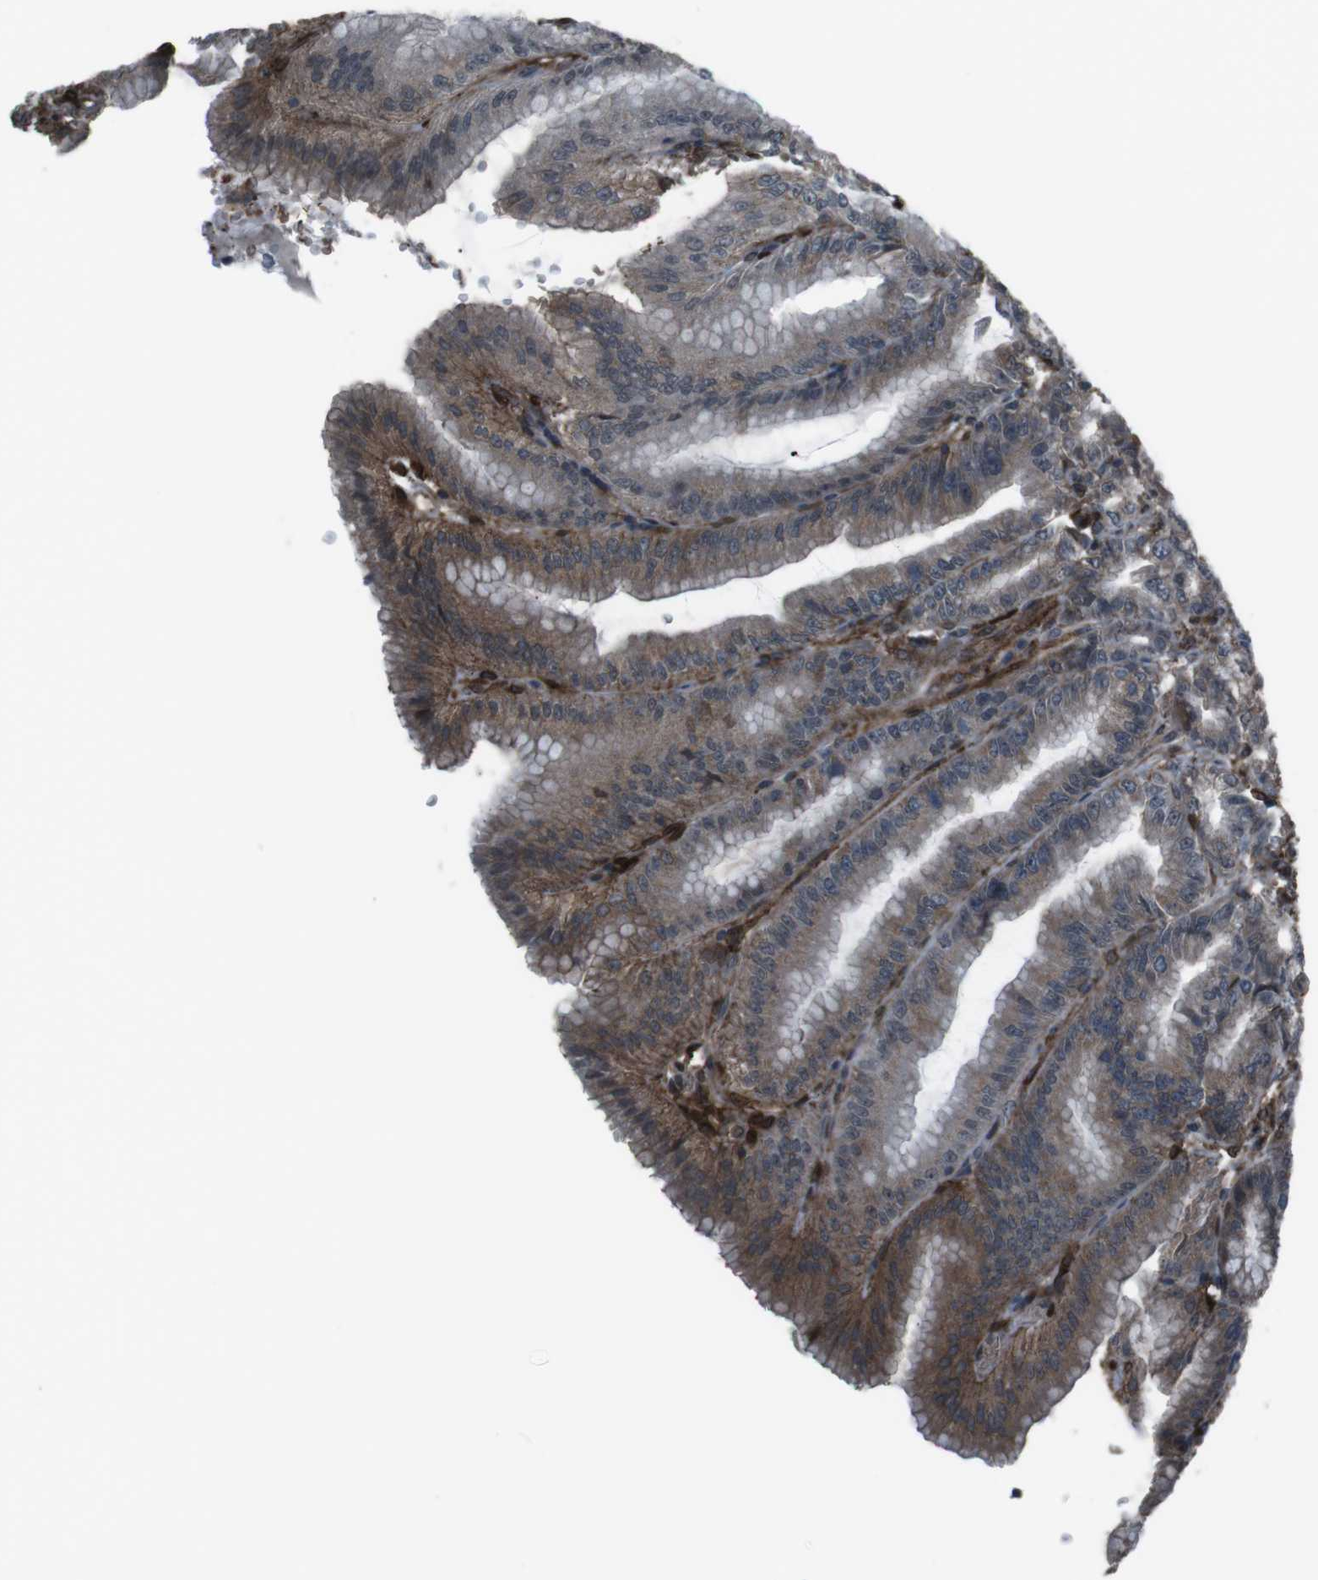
{"staining": {"intensity": "moderate", "quantity": ">75%", "location": "cytoplasmic/membranous"}, "tissue": "stomach", "cell_type": "Glandular cells", "image_type": "normal", "snomed": [{"axis": "morphology", "description": "Normal tissue, NOS"}, {"axis": "topography", "description": "Stomach, lower"}], "caption": "High-power microscopy captured an immunohistochemistry (IHC) image of normal stomach, revealing moderate cytoplasmic/membranous expression in approximately >75% of glandular cells. (IHC, brightfield microscopy, high magnification).", "gene": "GDF10", "patient": {"sex": "male", "age": 71}}